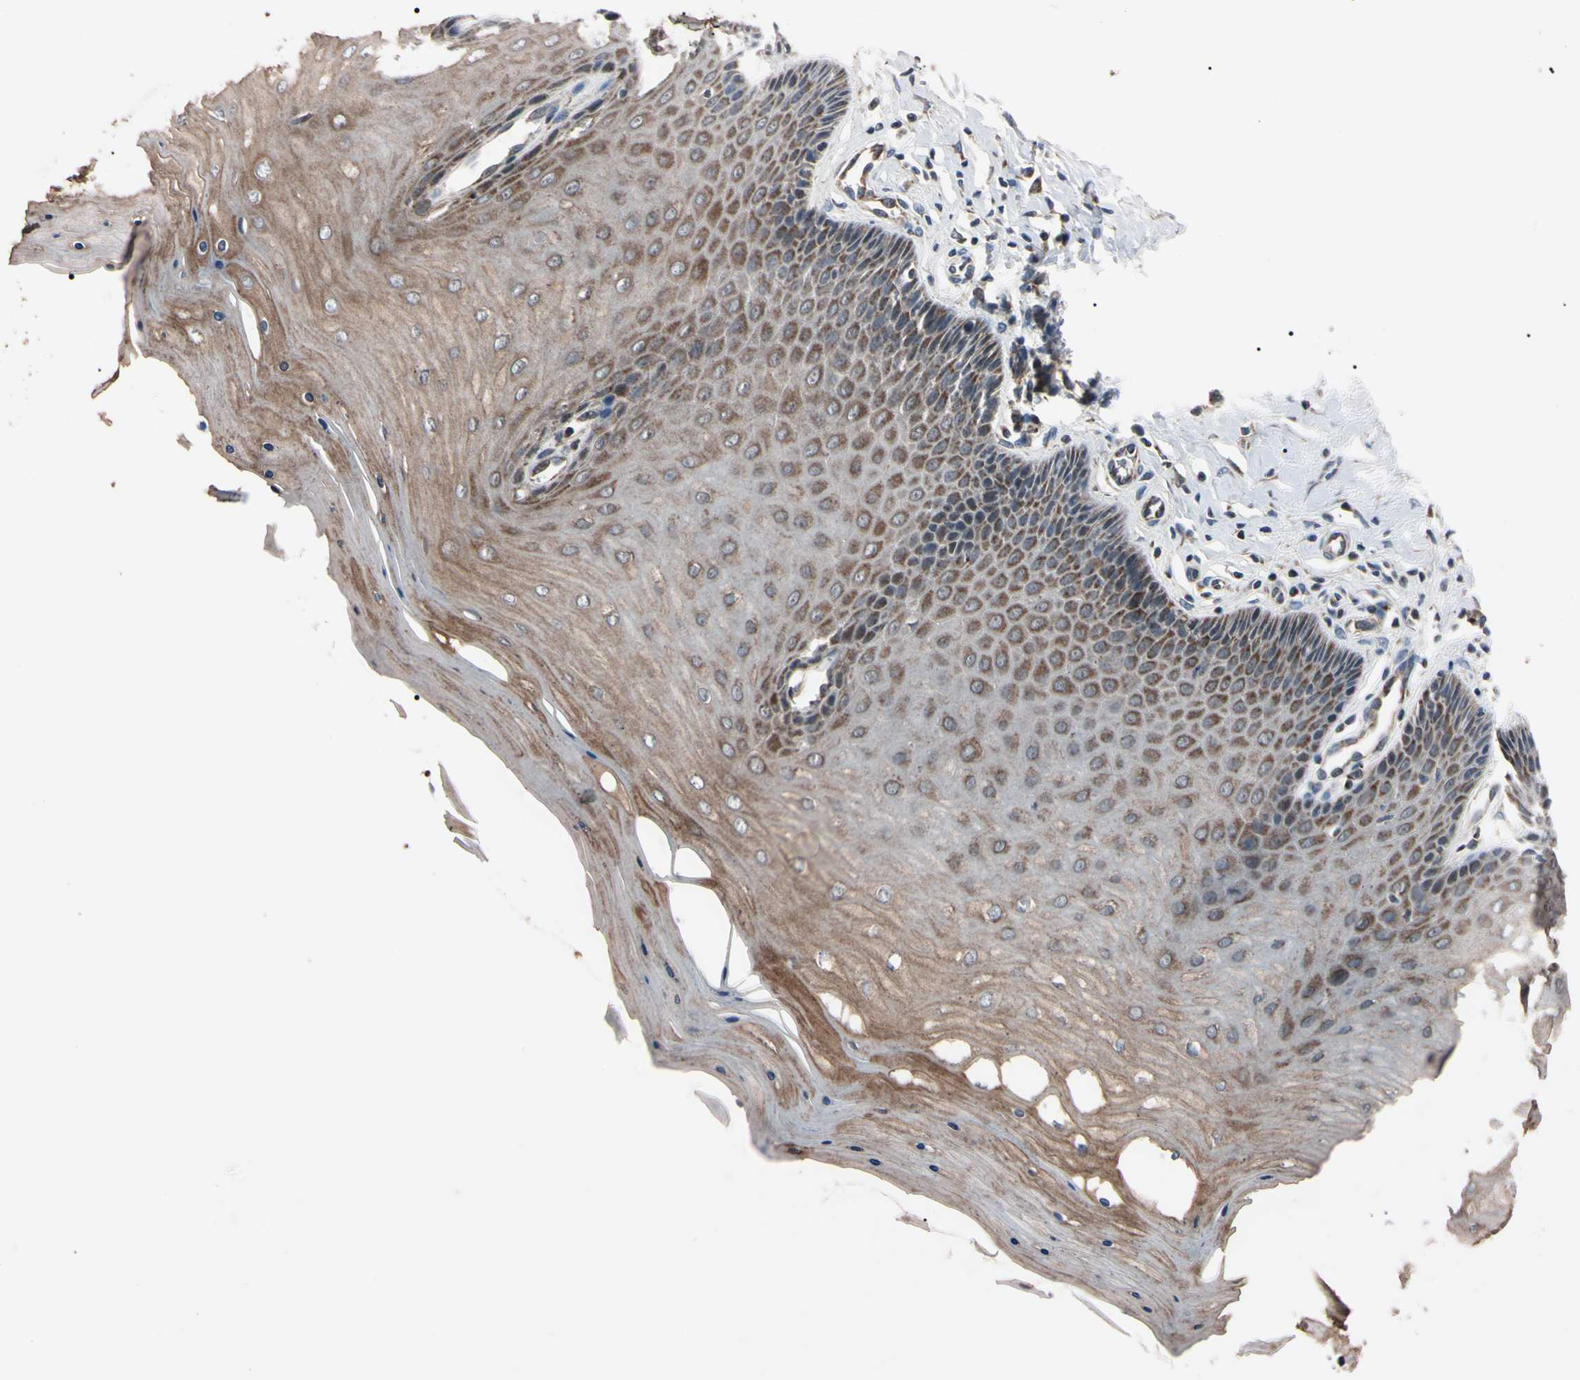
{"staining": {"intensity": "moderate", "quantity": ">75%", "location": "cytoplasmic/membranous"}, "tissue": "cervix", "cell_type": "Squamous epithelial cells", "image_type": "normal", "snomed": [{"axis": "morphology", "description": "Normal tissue, NOS"}, {"axis": "topography", "description": "Cervix"}], "caption": "Moderate cytoplasmic/membranous staining for a protein is present in about >75% of squamous epithelial cells of unremarkable cervix using immunohistochemistry.", "gene": "TNFRSF1A", "patient": {"sex": "female", "age": 55}}